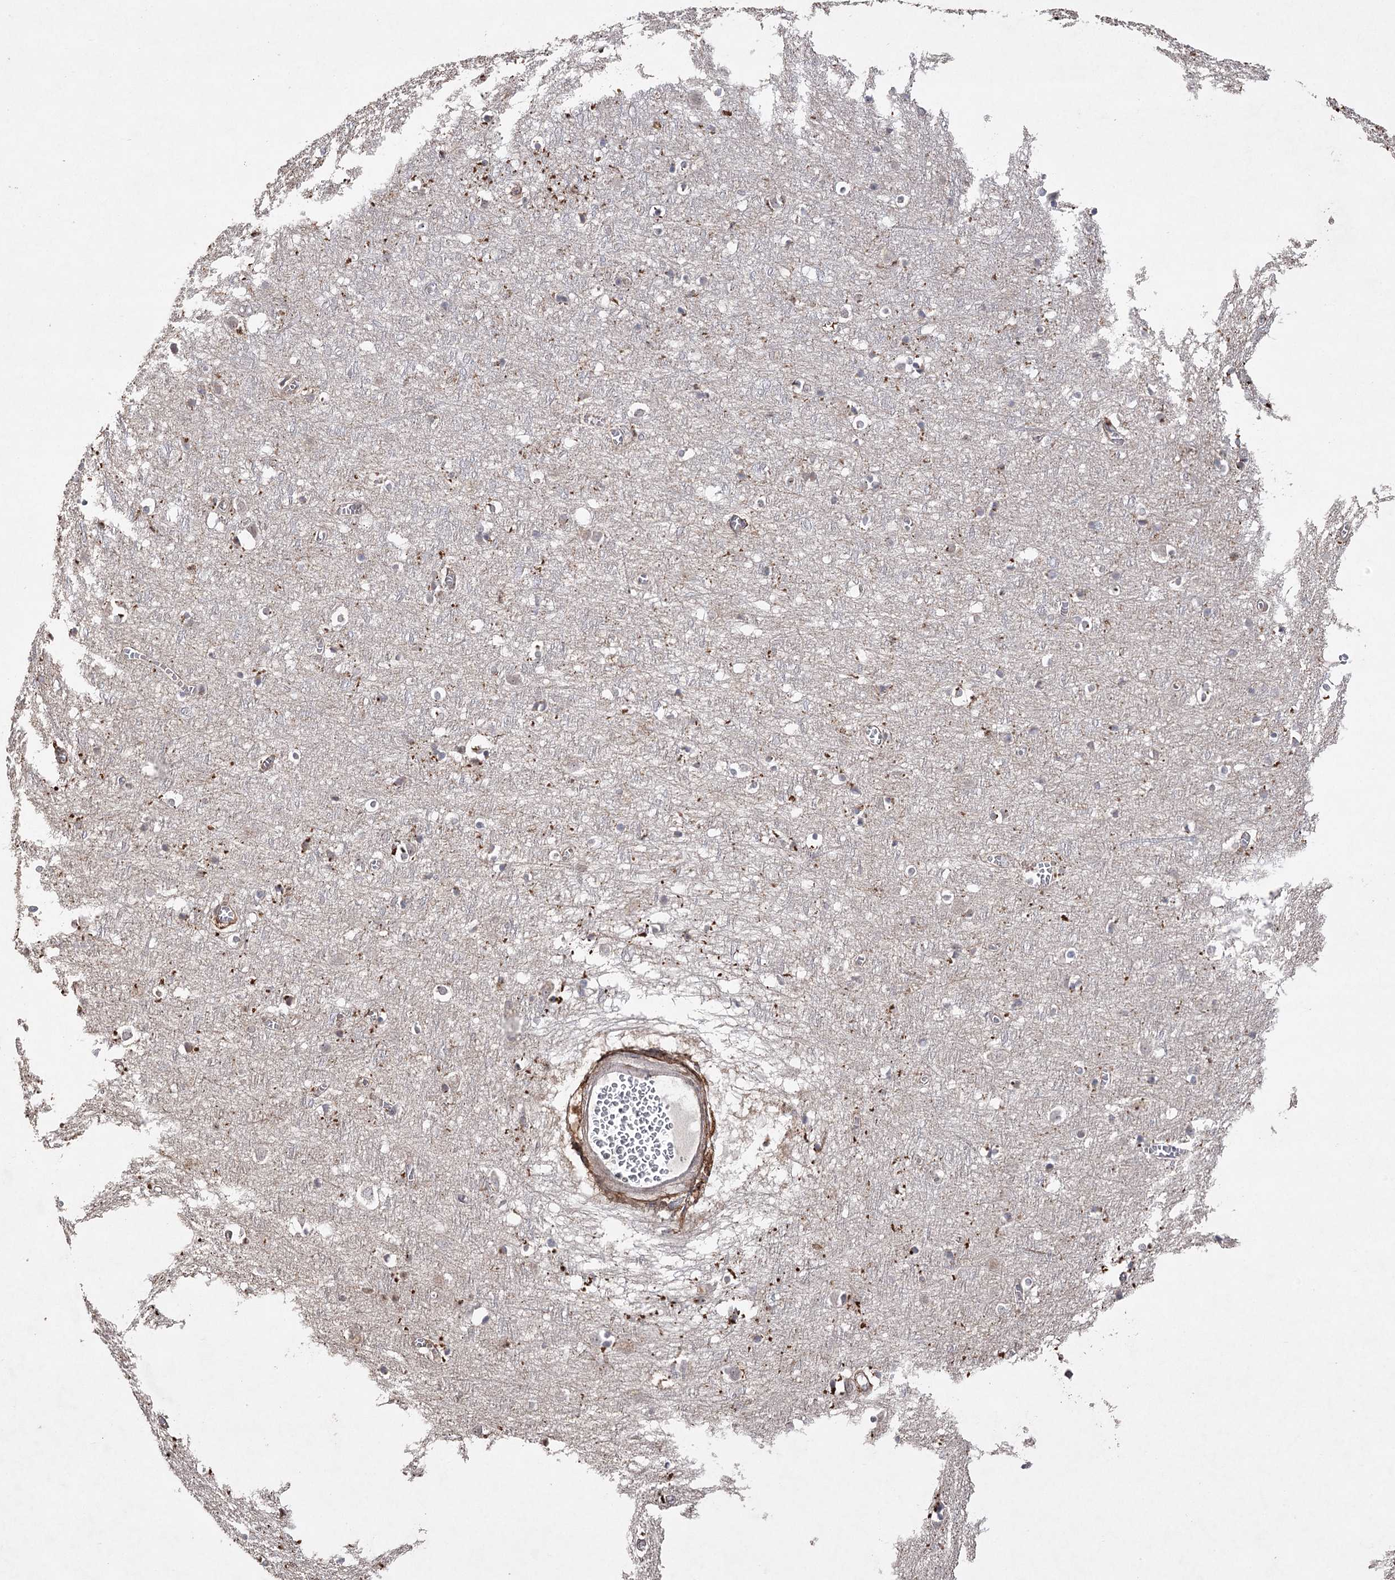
{"staining": {"intensity": "moderate", "quantity": ">75%", "location": "cytoplasmic/membranous"}, "tissue": "cerebral cortex", "cell_type": "Endothelial cells", "image_type": "normal", "snomed": [{"axis": "morphology", "description": "Normal tissue, NOS"}, {"axis": "topography", "description": "Cerebral cortex"}], "caption": "Brown immunohistochemical staining in unremarkable human cerebral cortex displays moderate cytoplasmic/membranous expression in approximately >75% of endothelial cells. (Stains: DAB (3,3'-diaminobenzidine) in brown, nuclei in blue, Microscopy: brightfield microscopy at high magnification).", "gene": "OBSL1", "patient": {"sex": "female", "age": 64}}